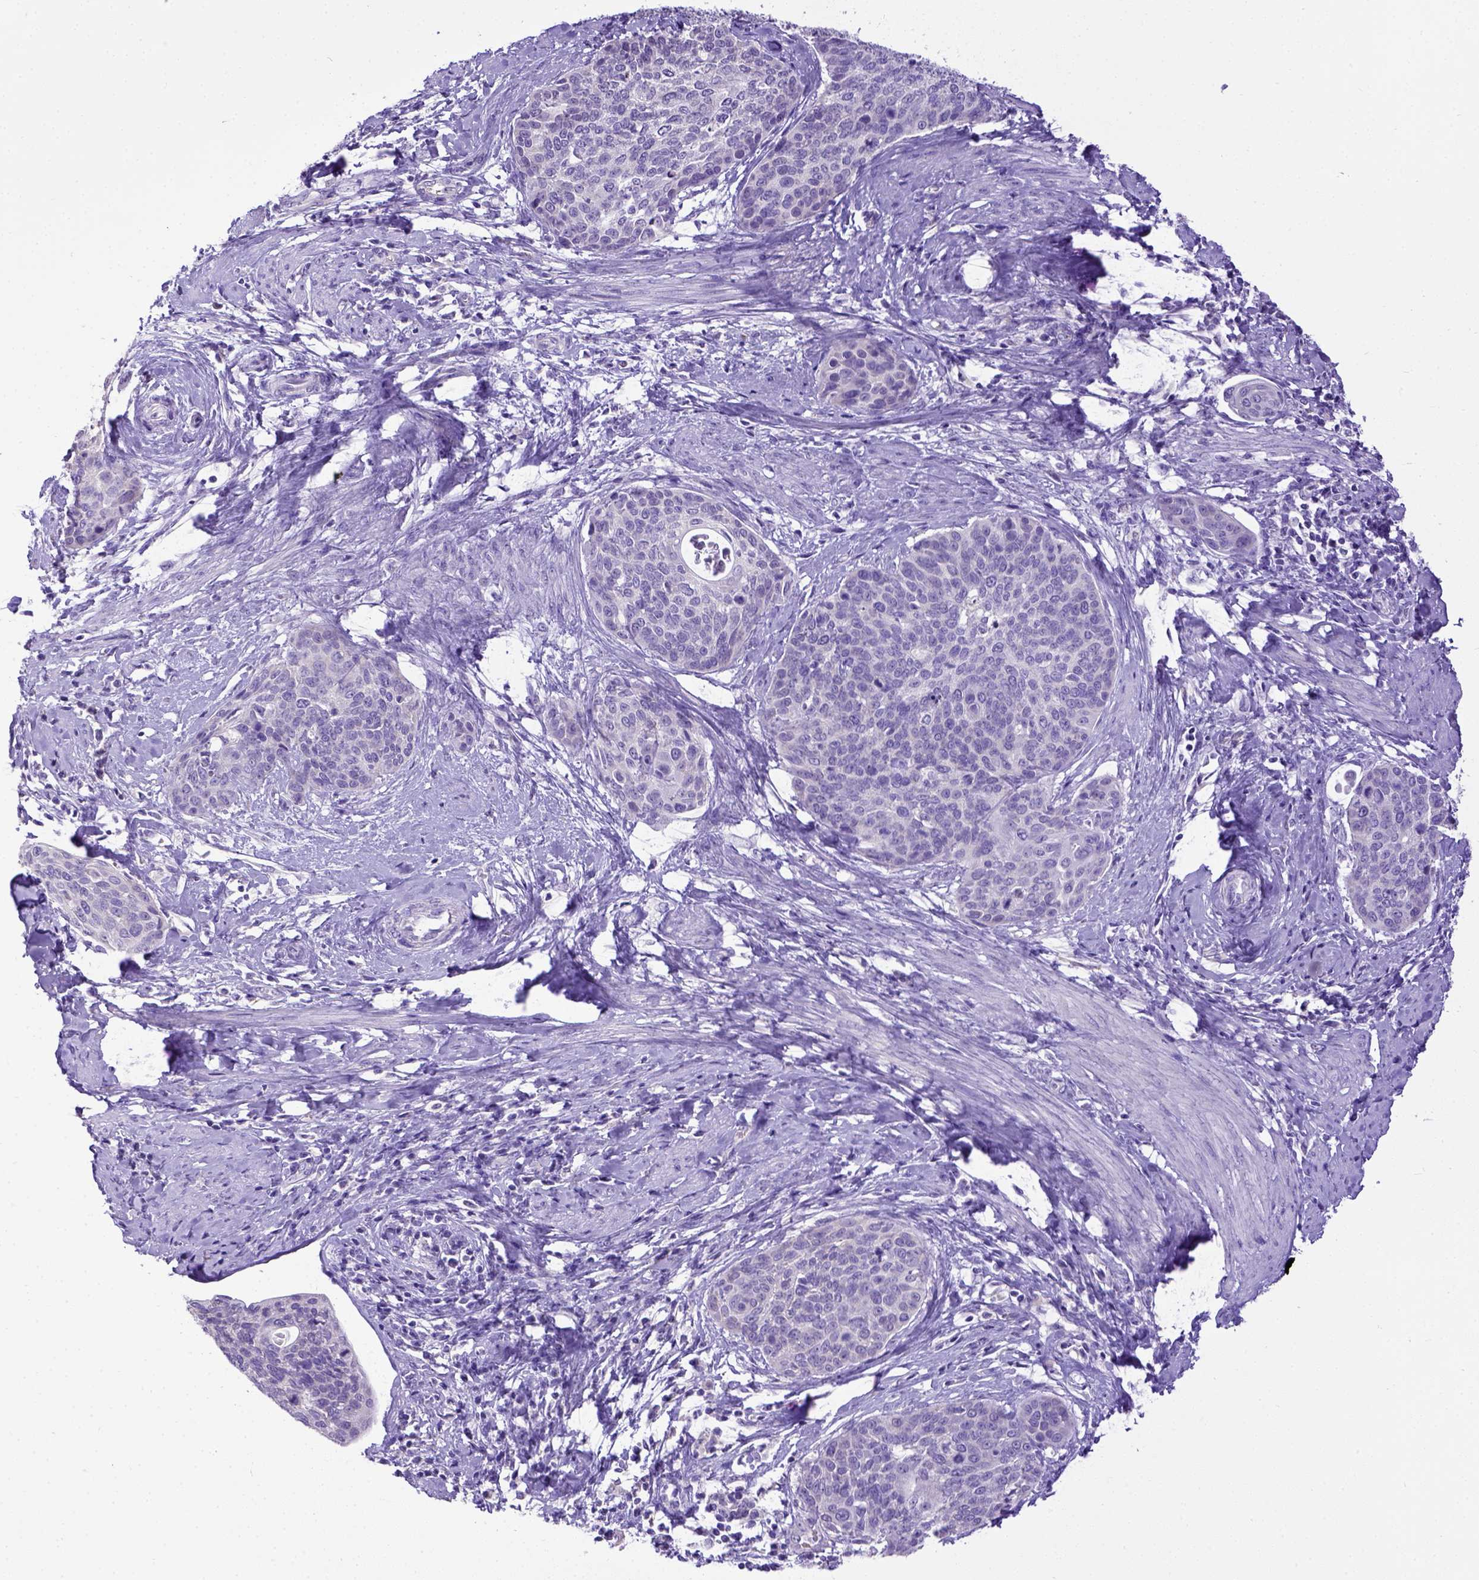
{"staining": {"intensity": "negative", "quantity": "none", "location": "none"}, "tissue": "cervical cancer", "cell_type": "Tumor cells", "image_type": "cancer", "snomed": [{"axis": "morphology", "description": "Squamous cell carcinoma, NOS"}, {"axis": "topography", "description": "Cervix"}], "caption": "This photomicrograph is of cervical cancer stained with IHC to label a protein in brown with the nuclei are counter-stained blue. There is no positivity in tumor cells.", "gene": "SPEF1", "patient": {"sex": "female", "age": 69}}